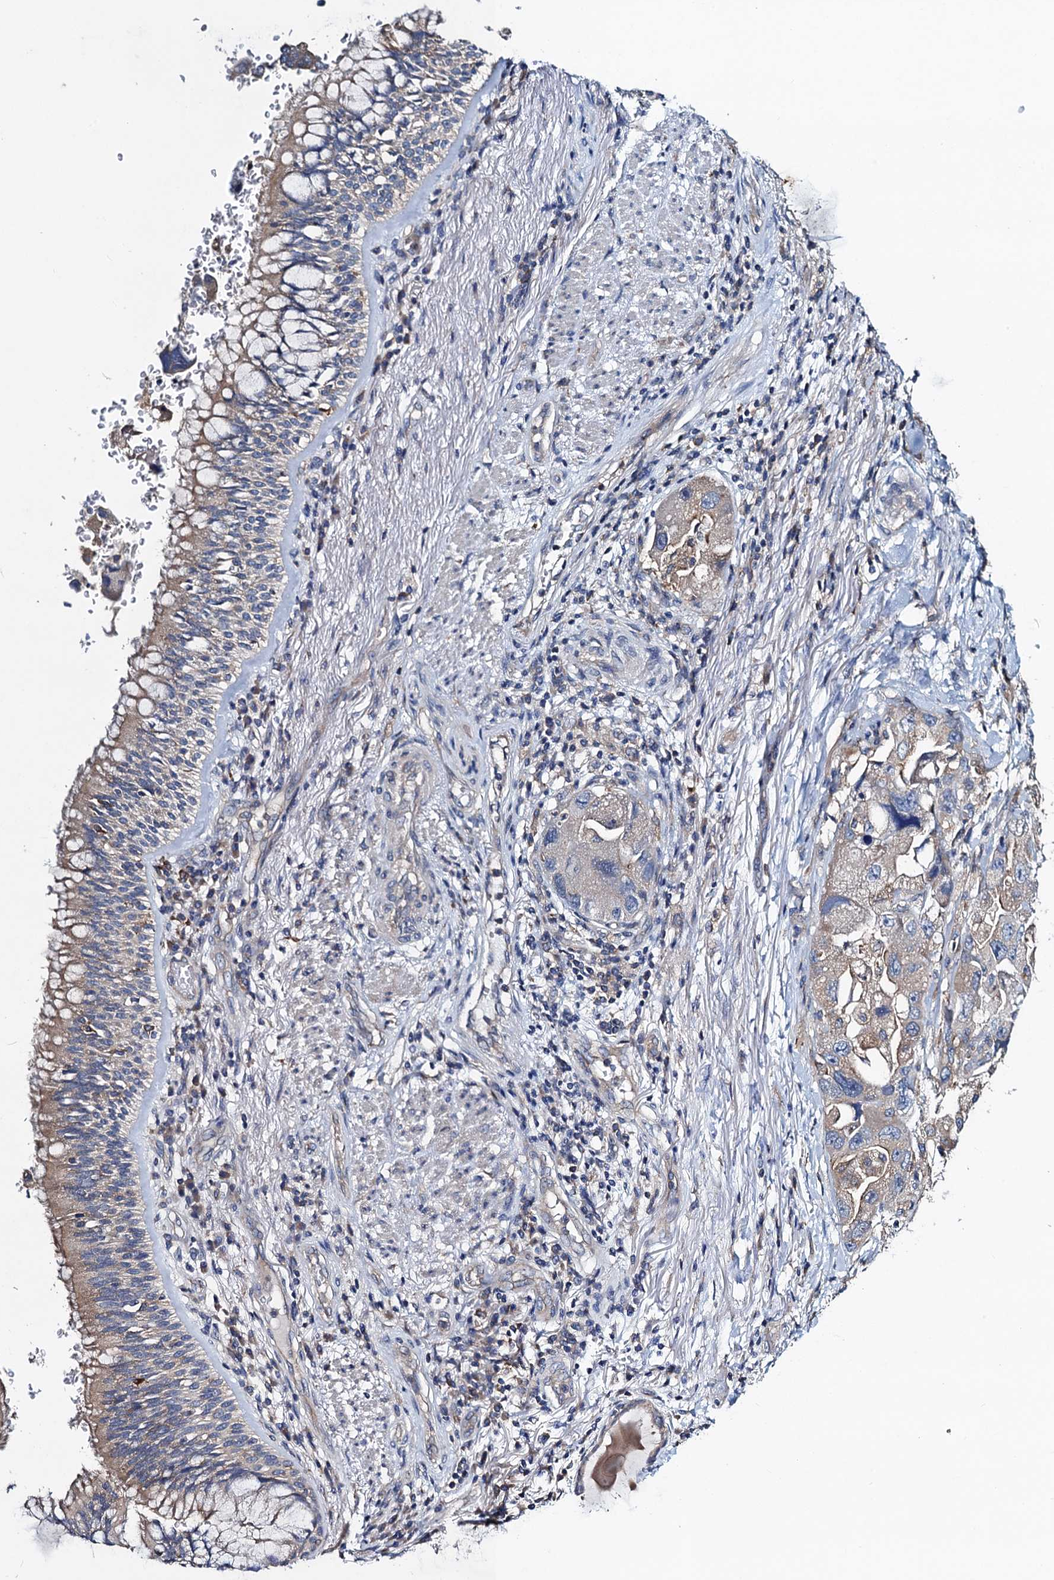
{"staining": {"intensity": "weak", "quantity": "<25%", "location": "cytoplasmic/membranous"}, "tissue": "lung cancer", "cell_type": "Tumor cells", "image_type": "cancer", "snomed": [{"axis": "morphology", "description": "Adenocarcinoma, NOS"}, {"axis": "topography", "description": "Lung"}], "caption": "The histopathology image reveals no staining of tumor cells in lung adenocarcinoma.", "gene": "SNAP29", "patient": {"sex": "female", "age": 54}}